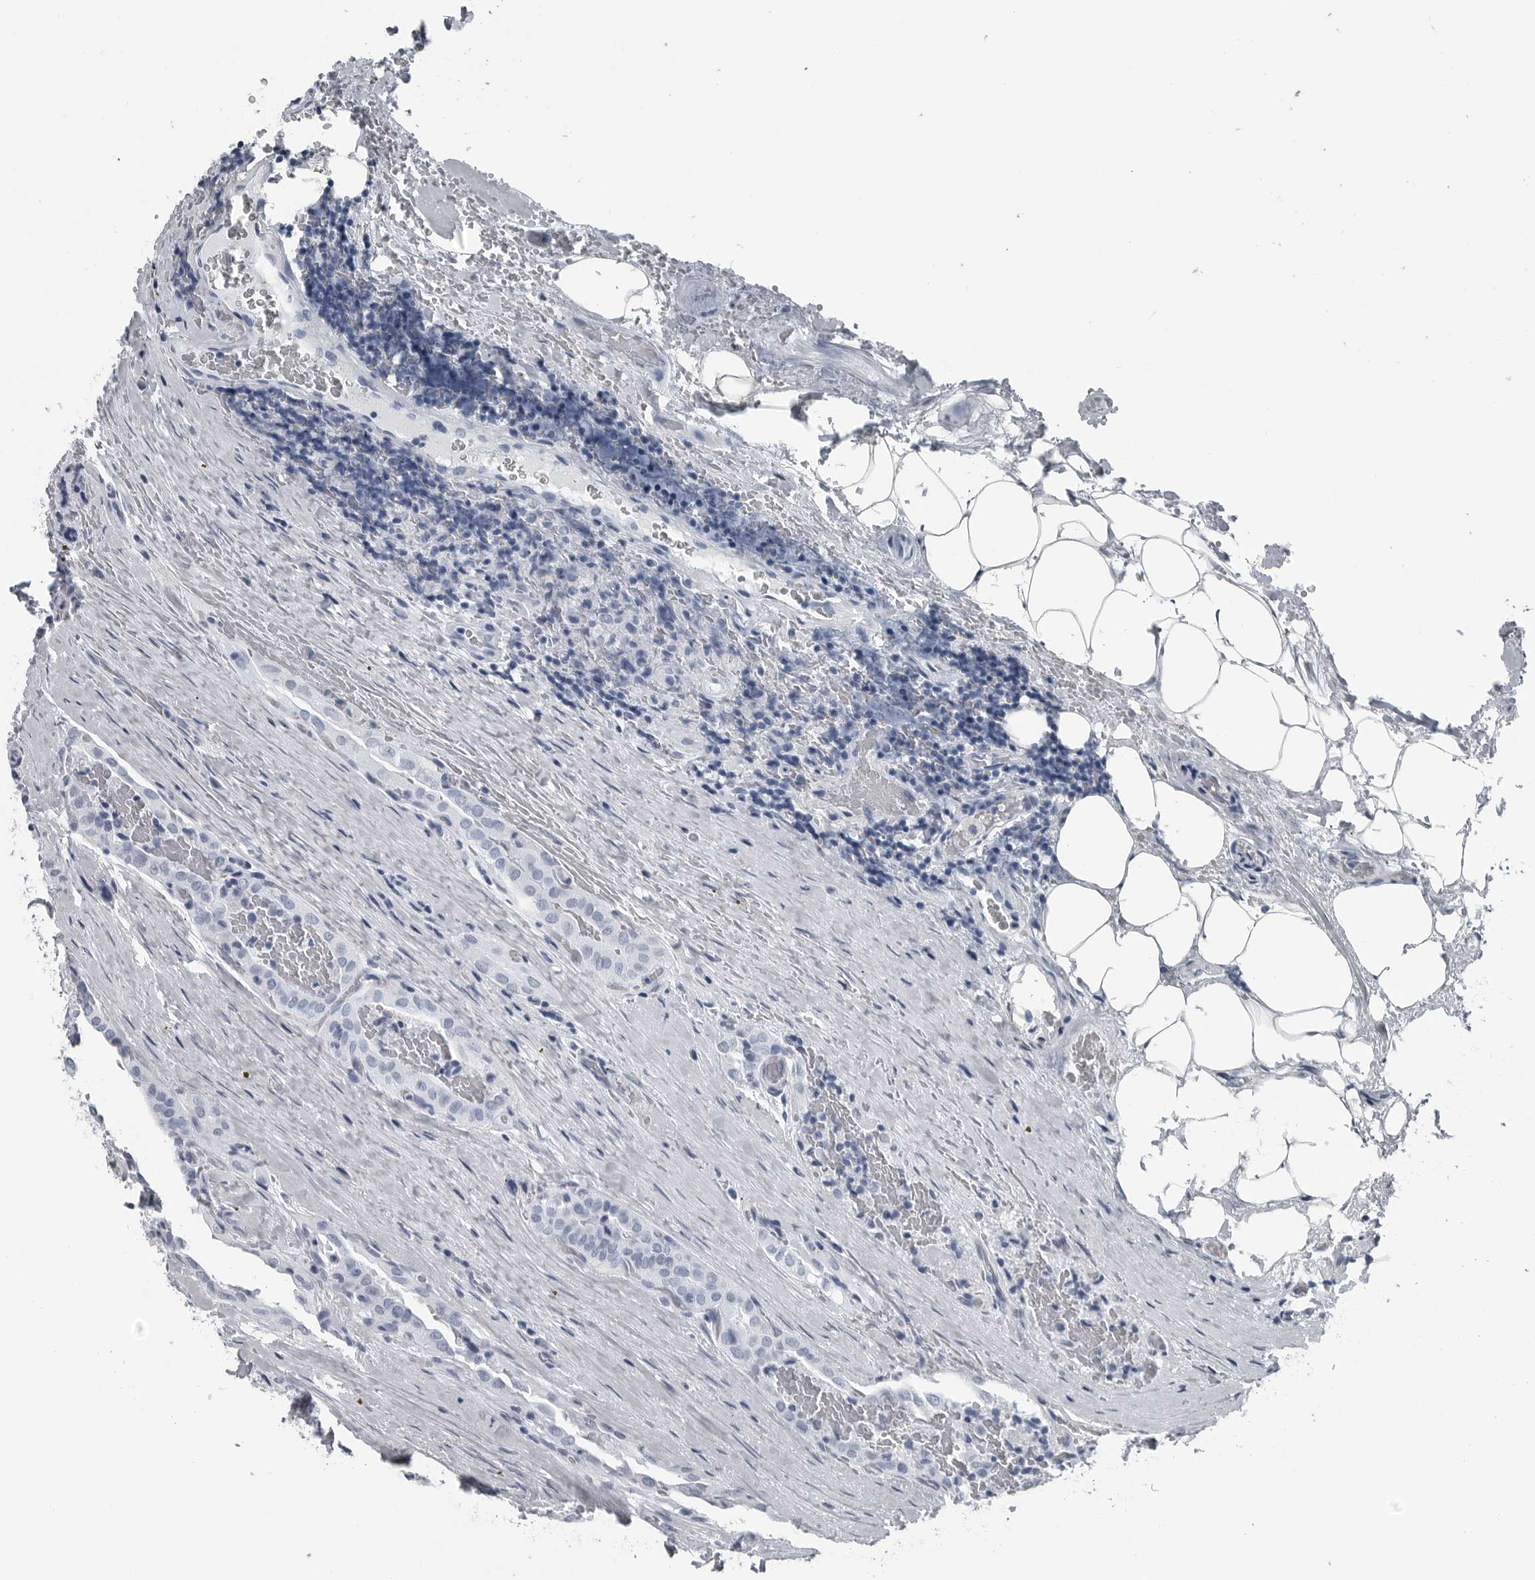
{"staining": {"intensity": "negative", "quantity": "none", "location": "none"}, "tissue": "thyroid cancer", "cell_type": "Tumor cells", "image_type": "cancer", "snomed": [{"axis": "morphology", "description": "Papillary adenocarcinoma, NOS"}, {"axis": "topography", "description": "Thyroid gland"}], "caption": "High magnification brightfield microscopy of thyroid cancer stained with DAB (brown) and counterstained with hematoxylin (blue): tumor cells show no significant positivity.", "gene": "SPINK1", "patient": {"sex": "male", "age": 77}}